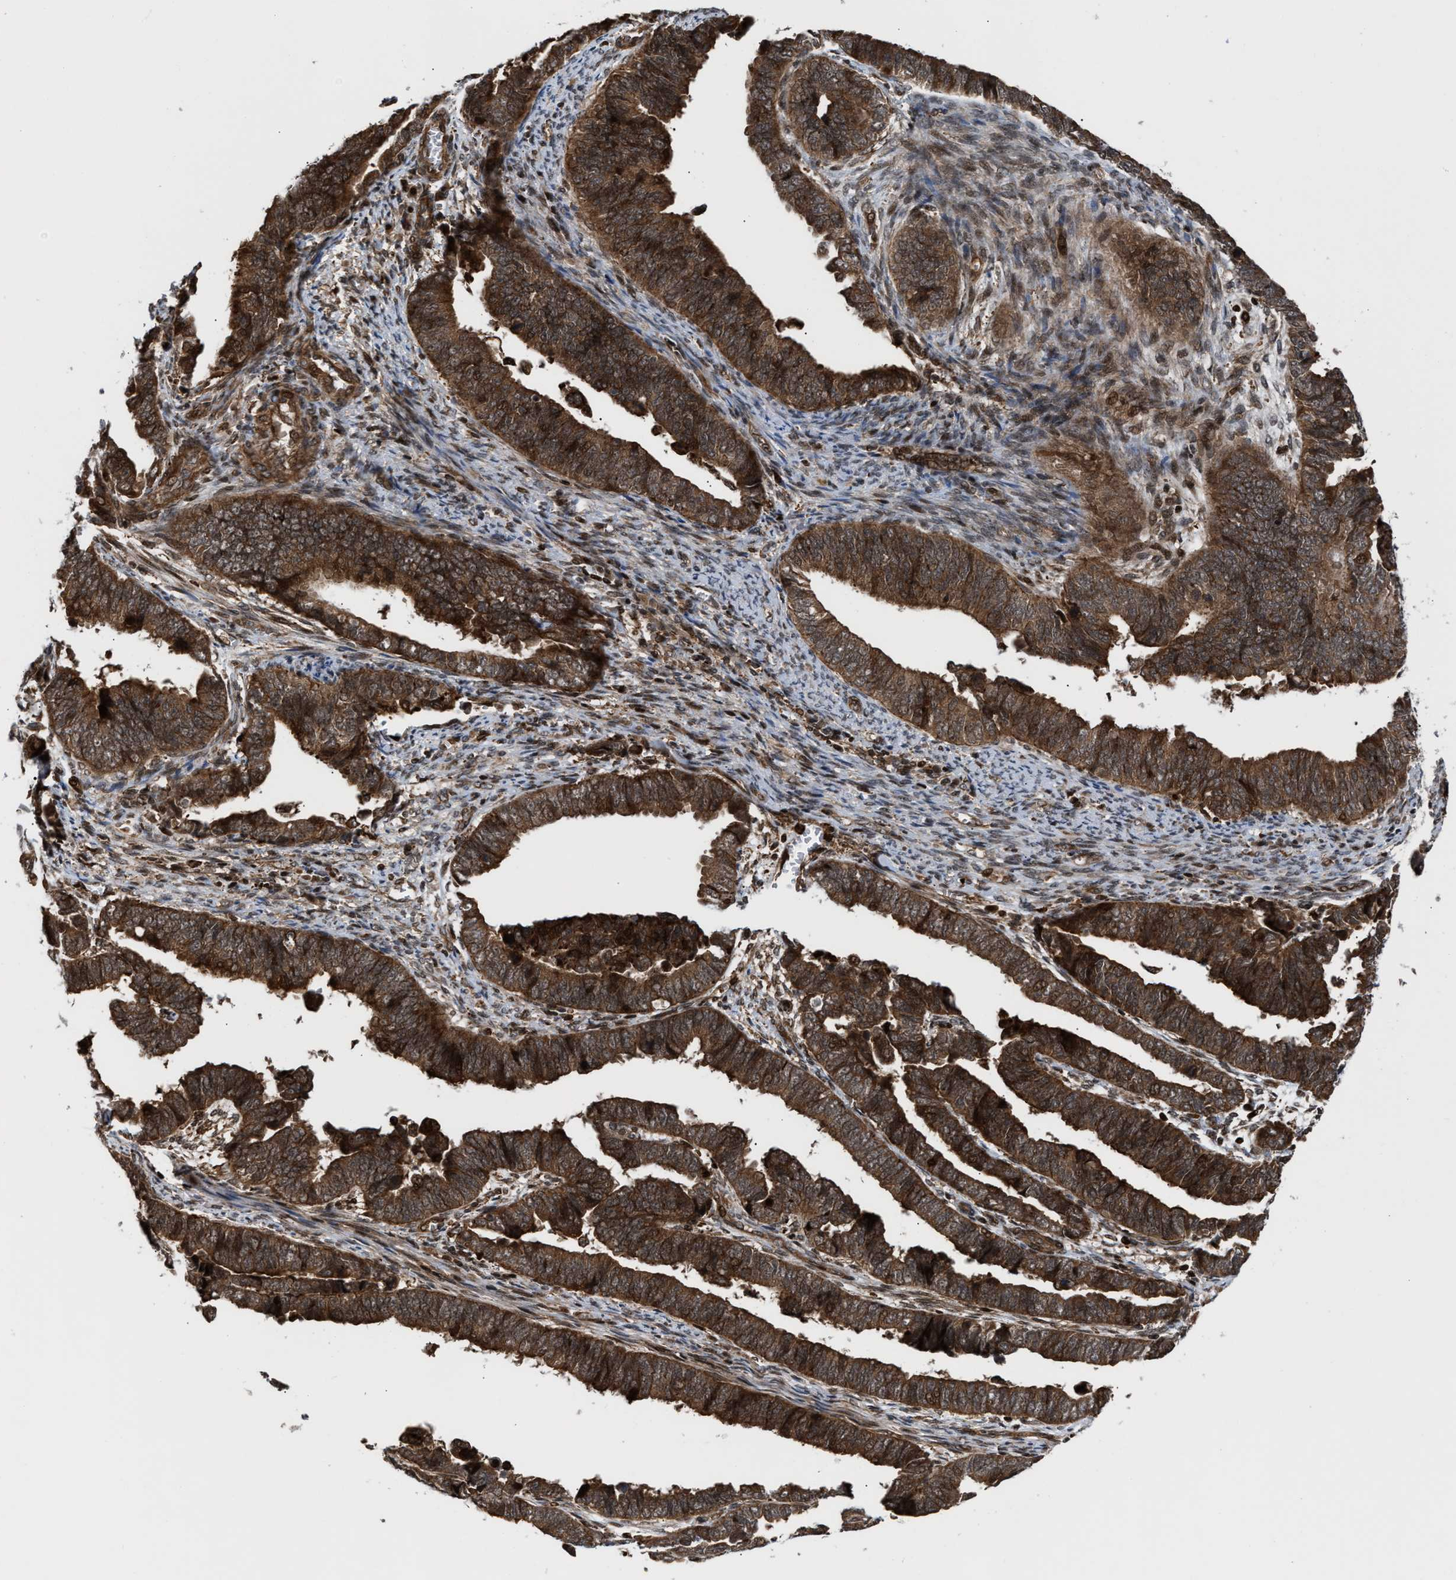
{"staining": {"intensity": "strong", "quantity": ">75%", "location": "cytoplasmic/membranous,nuclear"}, "tissue": "endometrial cancer", "cell_type": "Tumor cells", "image_type": "cancer", "snomed": [{"axis": "morphology", "description": "Adenocarcinoma, NOS"}, {"axis": "topography", "description": "Endometrium"}], "caption": "Endometrial adenocarcinoma stained with DAB immunohistochemistry (IHC) reveals high levels of strong cytoplasmic/membranous and nuclear expression in about >75% of tumor cells.", "gene": "STAU2", "patient": {"sex": "female", "age": 75}}